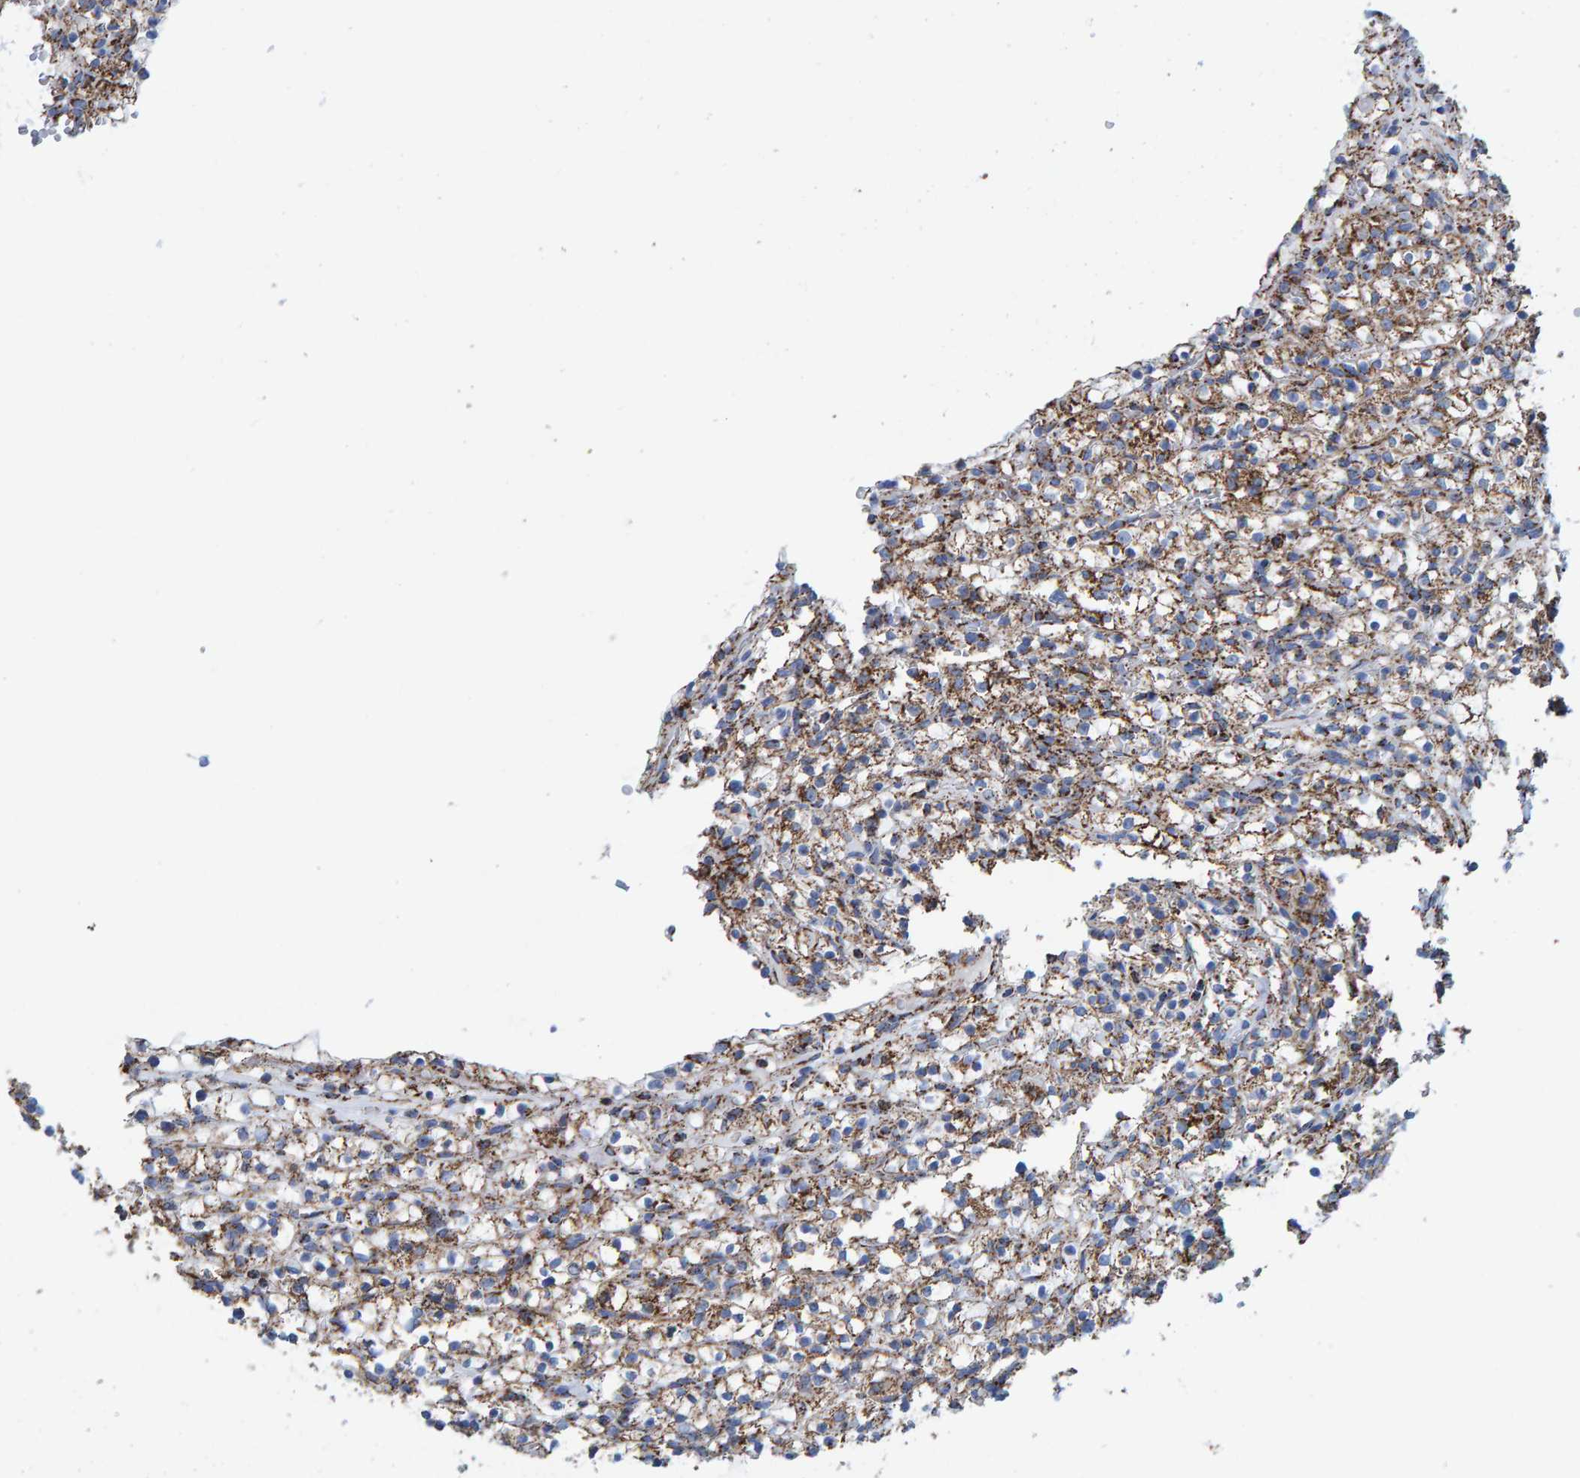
{"staining": {"intensity": "weak", "quantity": "25%-75%", "location": "cytoplasmic/membranous"}, "tissue": "renal cancer", "cell_type": "Tumor cells", "image_type": "cancer", "snomed": [{"axis": "morphology", "description": "Adenocarcinoma, NOS"}, {"axis": "topography", "description": "Kidney"}], "caption": "A histopathology image of renal cancer (adenocarcinoma) stained for a protein shows weak cytoplasmic/membranous brown staining in tumor cells. The protein is shown in brown color, while the nuclei are stained blue.", "gene": "ENSG00000262660", "patient": {"sex": "female", "age": 57}}